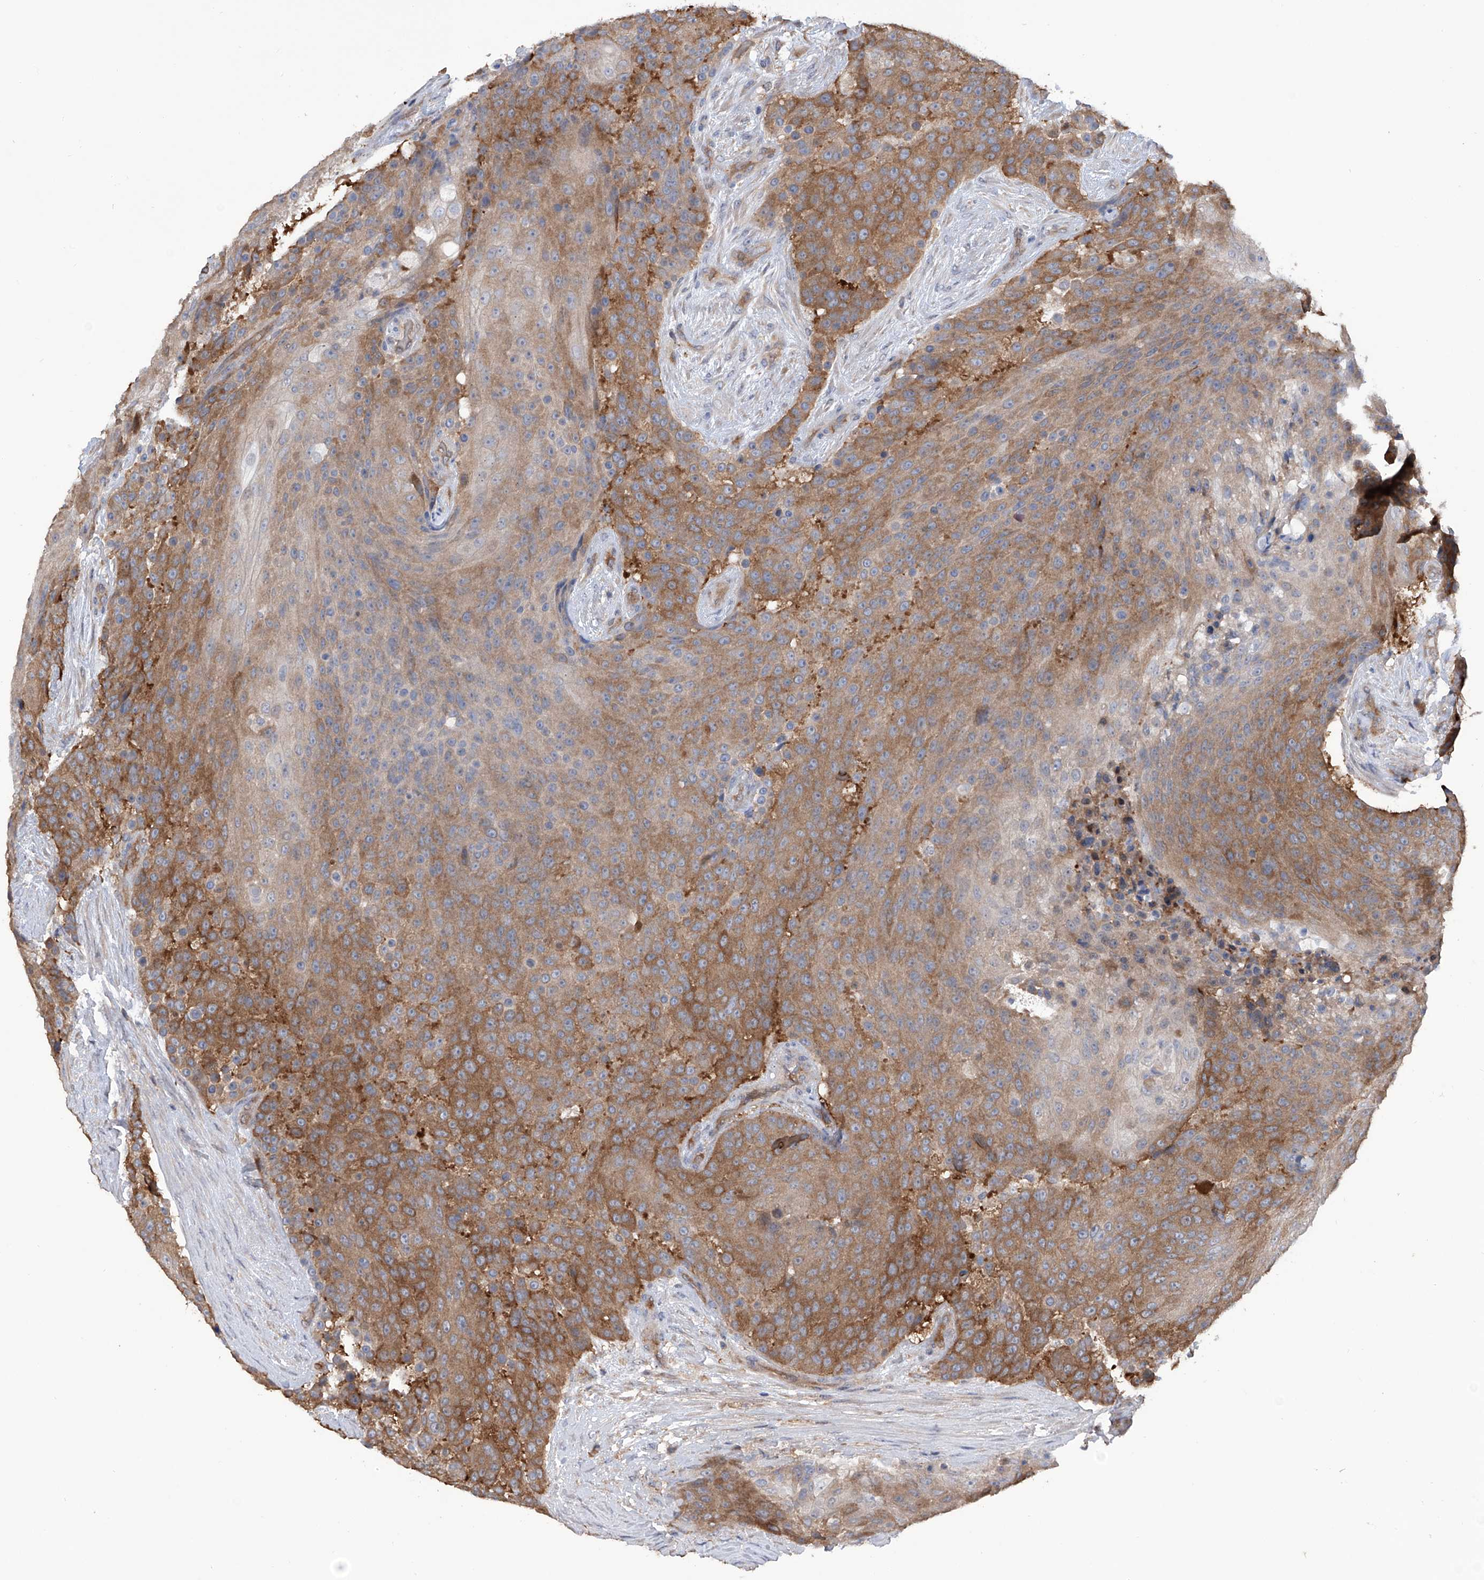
{"staining": {"intensity": "moderate", "quantity": ">75%", "location": "cytoplasmic/membranous"}, "tissue": "urothelial cancer", "cell_type": "Tumor cells", "image_type": "cancer", "snomed": [{"axis": "morphology", "description": "Urothelial carcinoma, High grade"}, {"axis": "topography", "description": "Urinary bladder"}], "caption": "This micrograph demonstrates IHC staining of human urothelial carcinoma (high-grade), with medium moderate cytoplasmic/membranous positivity in approximately >75% of tumor cells.", "gene": "NUDT17", "patient": {"sex": "female", "age": 63}}